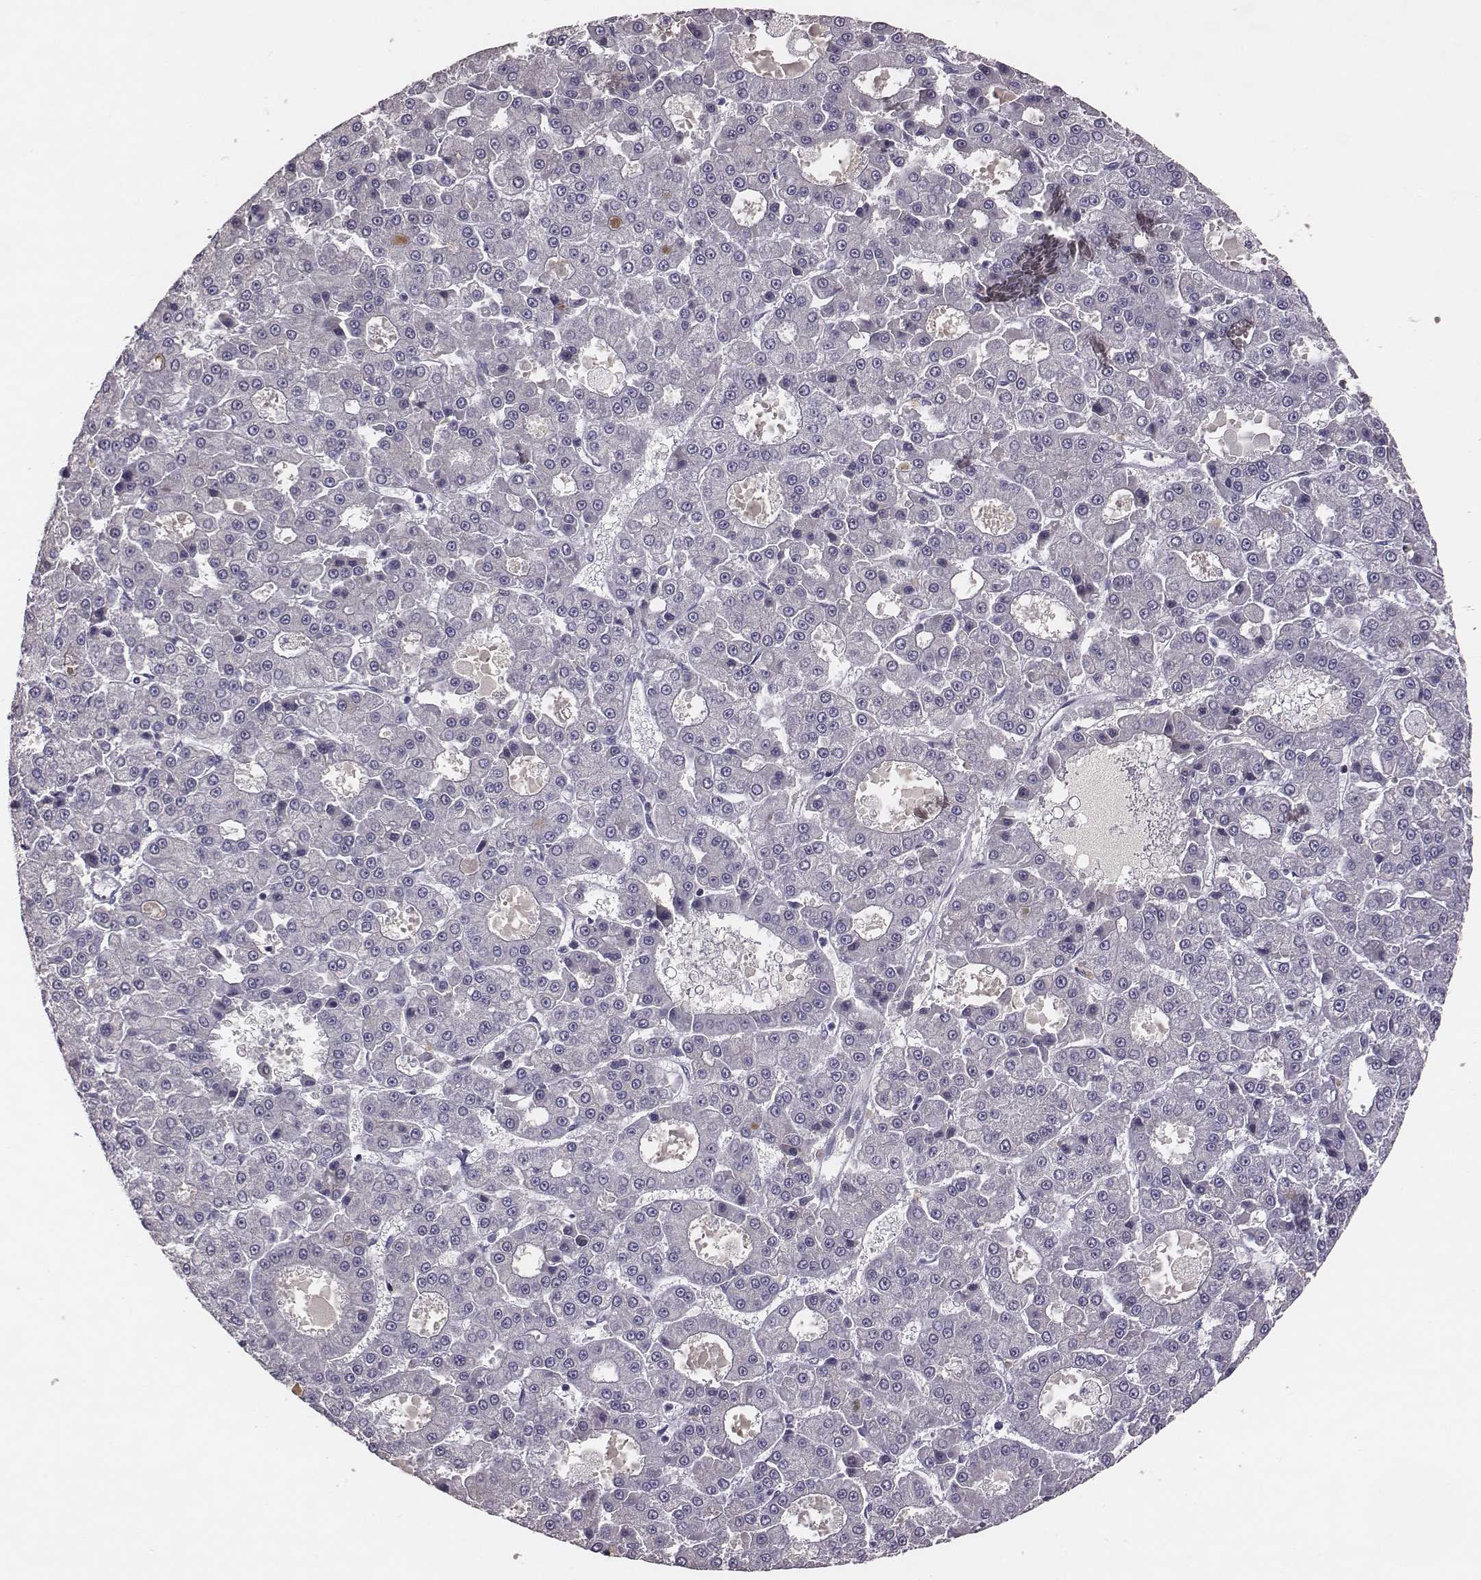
{"staining": {"intensity": "negative", "quantity": "none", "location": "none"}, "tissue": "liver cancer", "cell_type": "Tumor cells", "image_type": "cancer", "snomed": [{"axis": "morphology", "description": "Carcinoma, Hepatocellular, NOS"}, {"axis": "topography", "description": "Liver"}], "caption": "Protein analysis of liver cancer (hepatocellular carcinoma) exhibits no significant staining in tumor cells.", "gene": "EN1", "patient": {"sex": "male", "age": 70}}